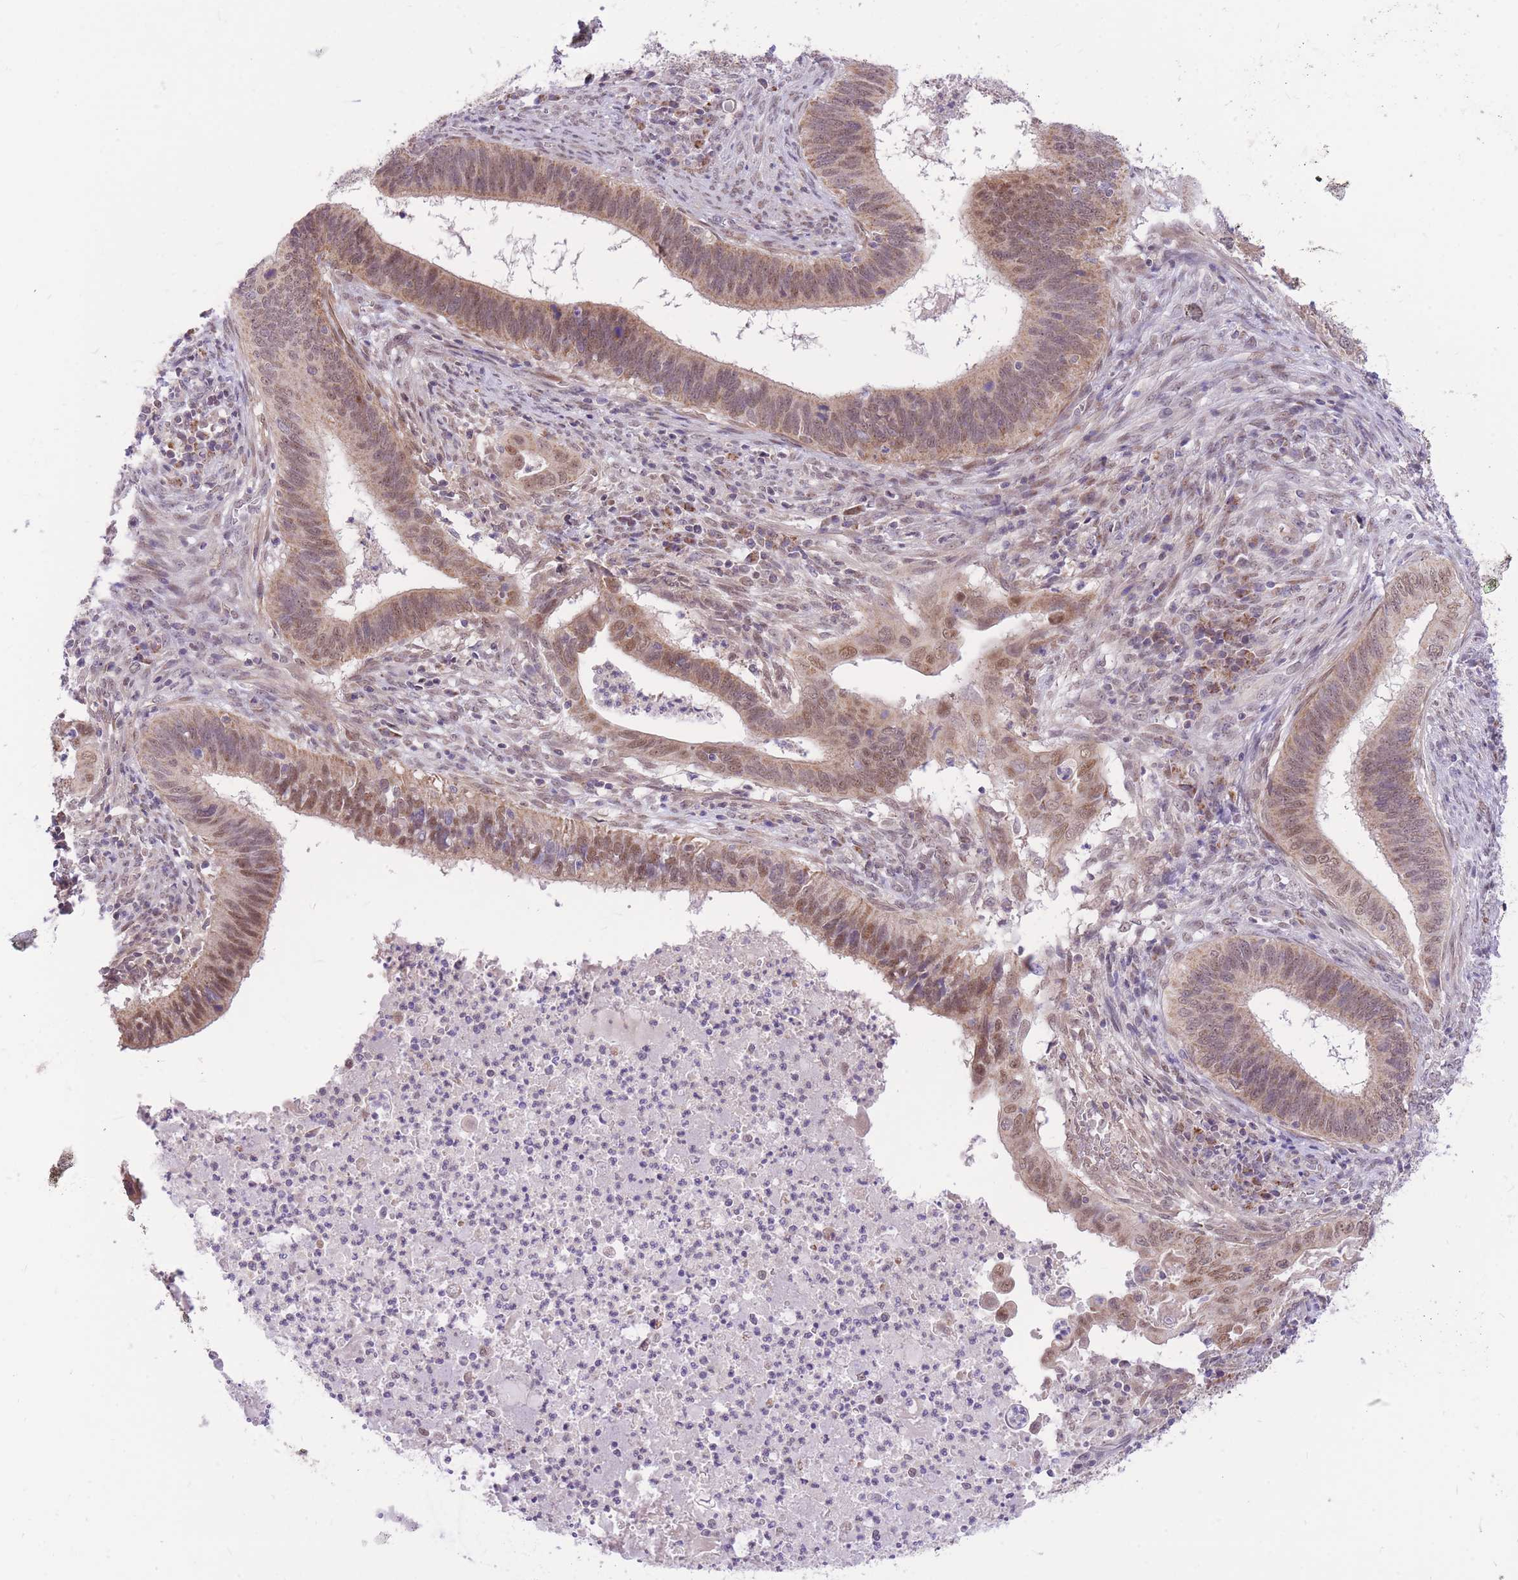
{"staining": {"intensity": "moderate", "quantity": ">75%", "location": "cytoplasmic/membranous,nuclear"}, "tissue": "cervical cancer", "cell_type": "Tumor cells", "image_type": "cancer", "snomed": [{"axis": "morphology", "description": "Adenocarcinoma, NOS"}, {"axis": "topography", "description": "Cervix"}], "caption": "A high-resolution histopathology image shows immunohistochemistry staining of cervical cancer, which reveals moderate cytoplasmic/membranous and nuclear staining in about >75% of tumor cells.", "gene": "MINDY2", "patient": {"sex": "female", "age": 42}}